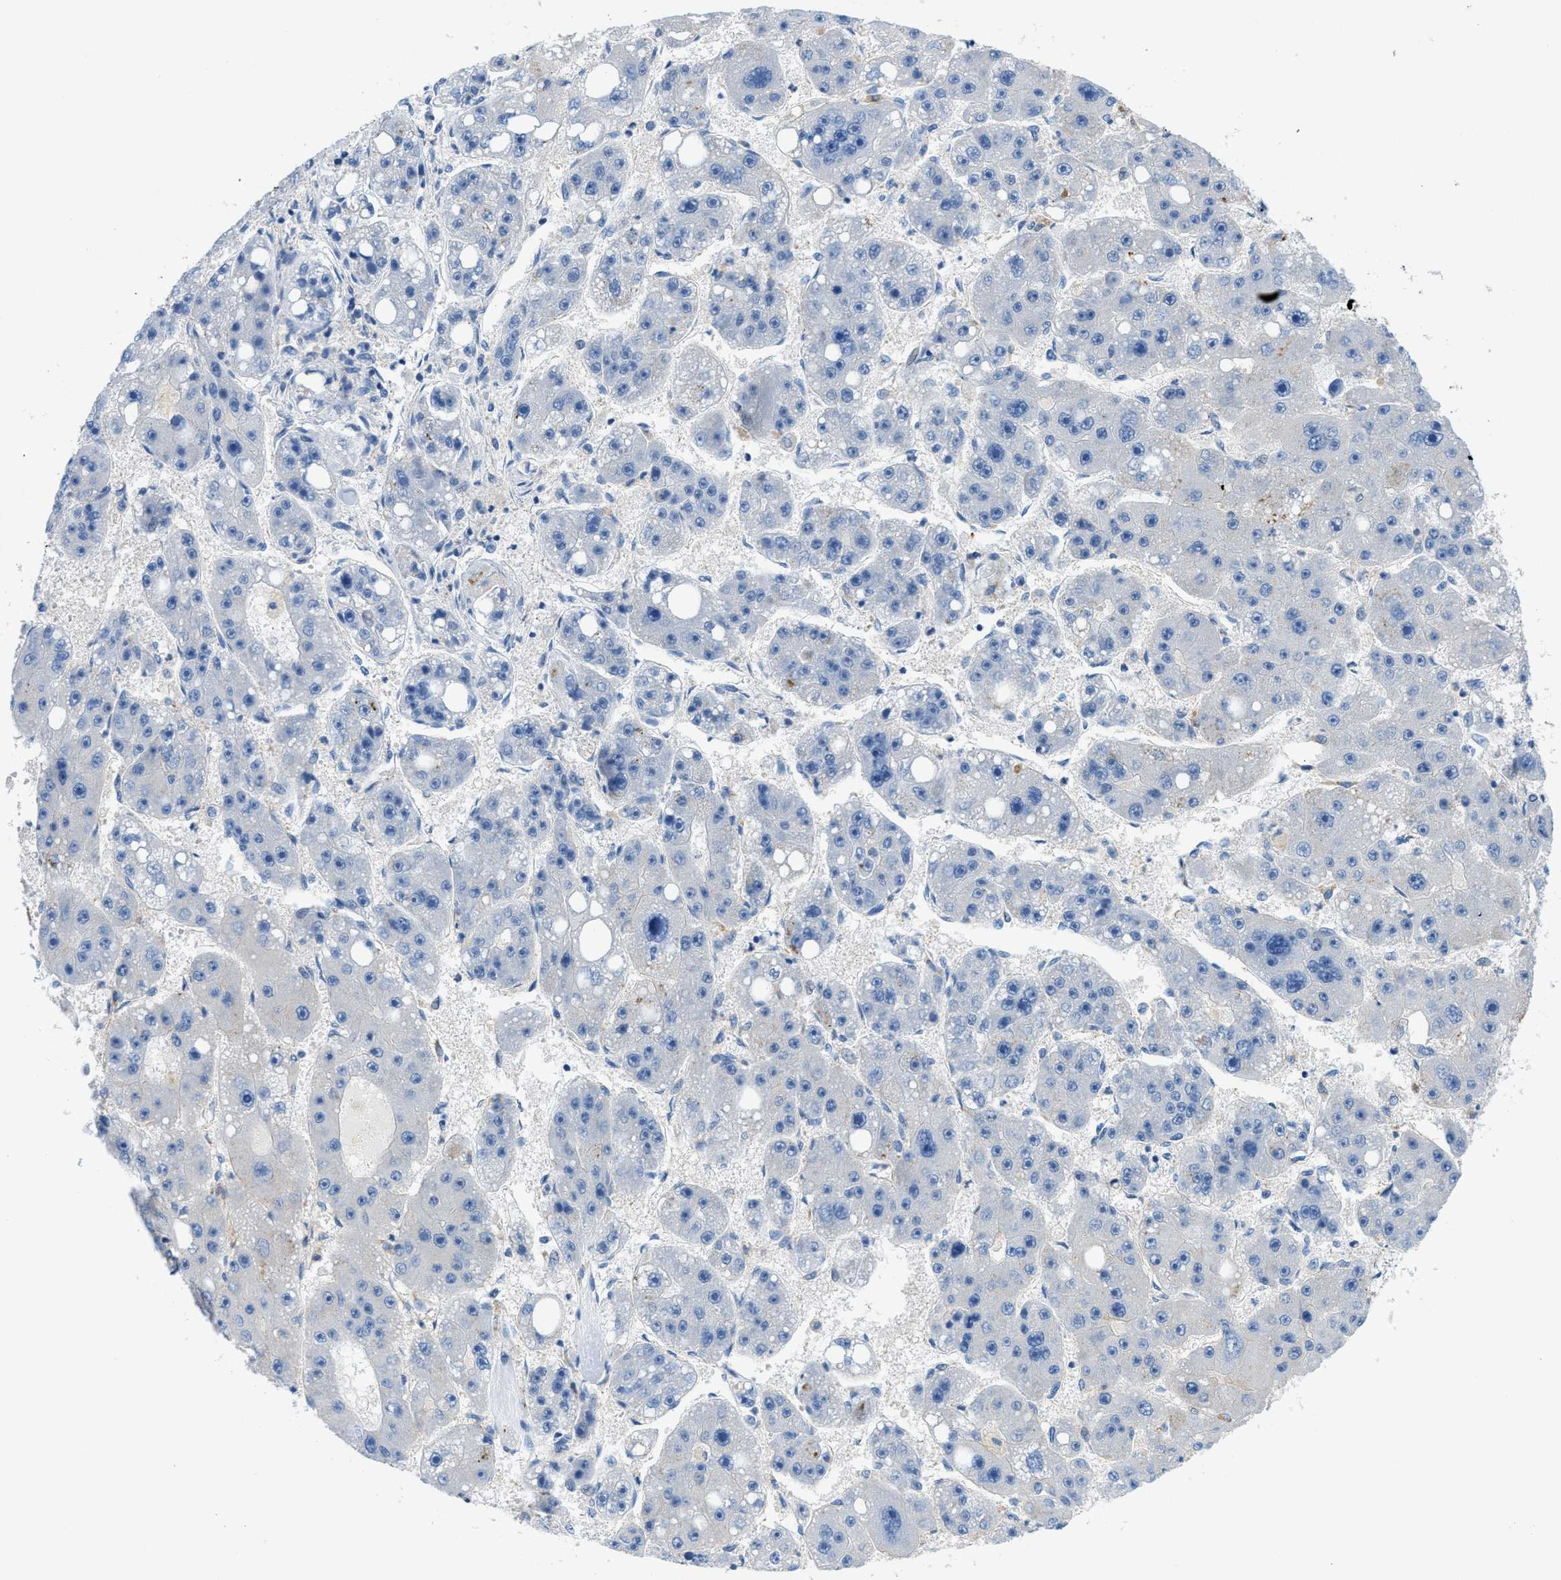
{"staining": {"intensity": "negative", "quantity": "none", "location": "none"}, "tissue": "liver cancer", "cell_type": "Tumor cells", "image_type": "cancer", "snomed": [{"axis": "morphology", "description": "Carcinoma, Hepatocellular, NOS"}, {"axis": "topography", "description": "Liver"}], "caption": "A high-resolution histopathology image shows IHC staining of liver hepatocellular carcinoma, which displays no significant positivity in tumor cells.", "gene": "ORAI1", "patient": {"sex": "female", "age": 61}}